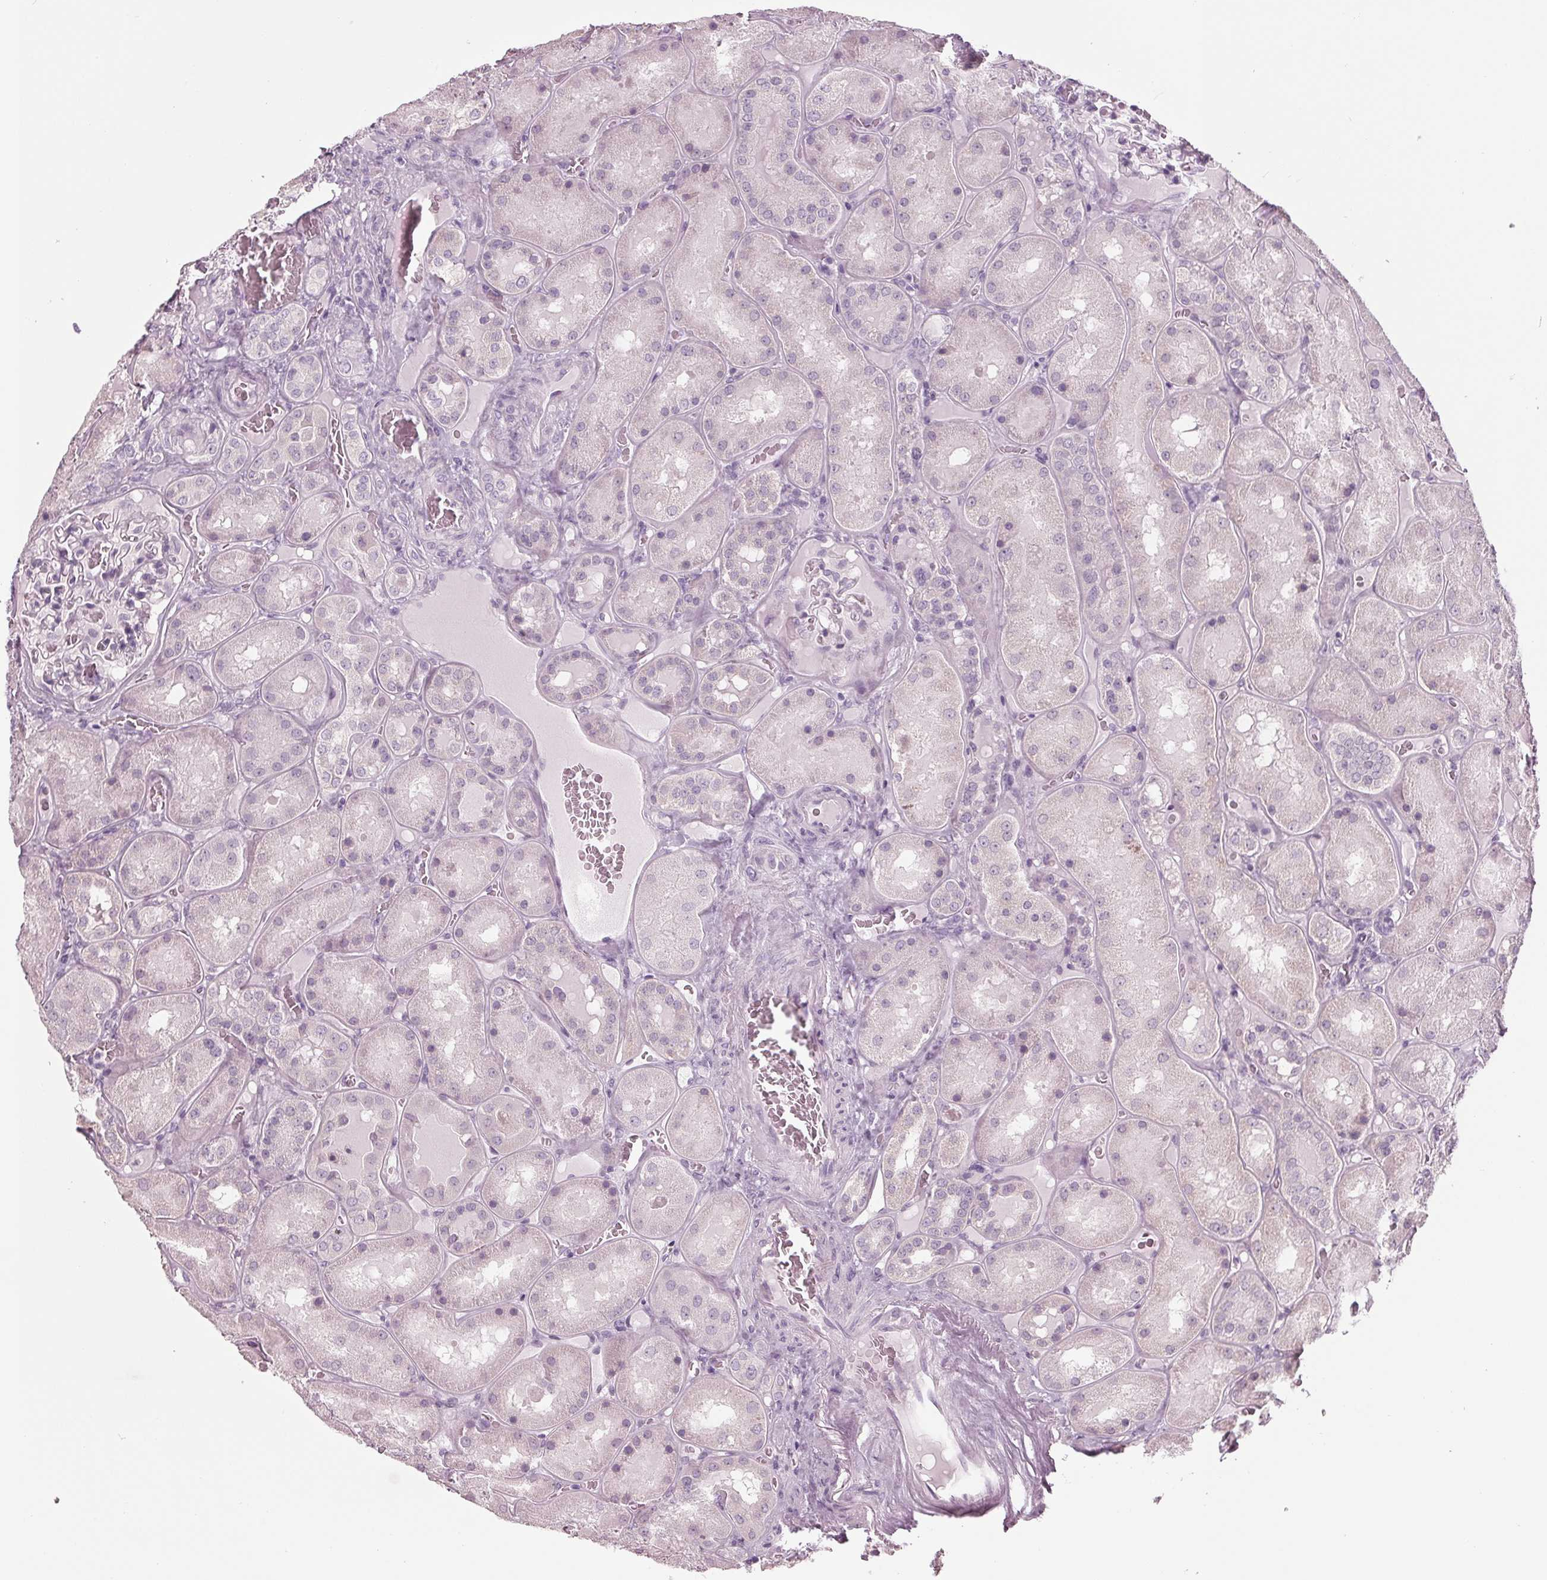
{"staining": {"intensity": "negative", "quantity": "none", "location": "none"}, "tissue": "kidney", "cell_type": "Cells in glomeruli", "image_type": "normal", "snomed": [{"axis": "morphology", "description": "Normal tissue, NOS"}, {"axis": "topography", "description": "Kidney"}], "caption": "DAB immunohistochemical staining of unremarkable kidney demonstrates no significant positivity in cells in glomeruli.", "gene": "TNNC2", "patient": {"sex": "male", "age": 73}}